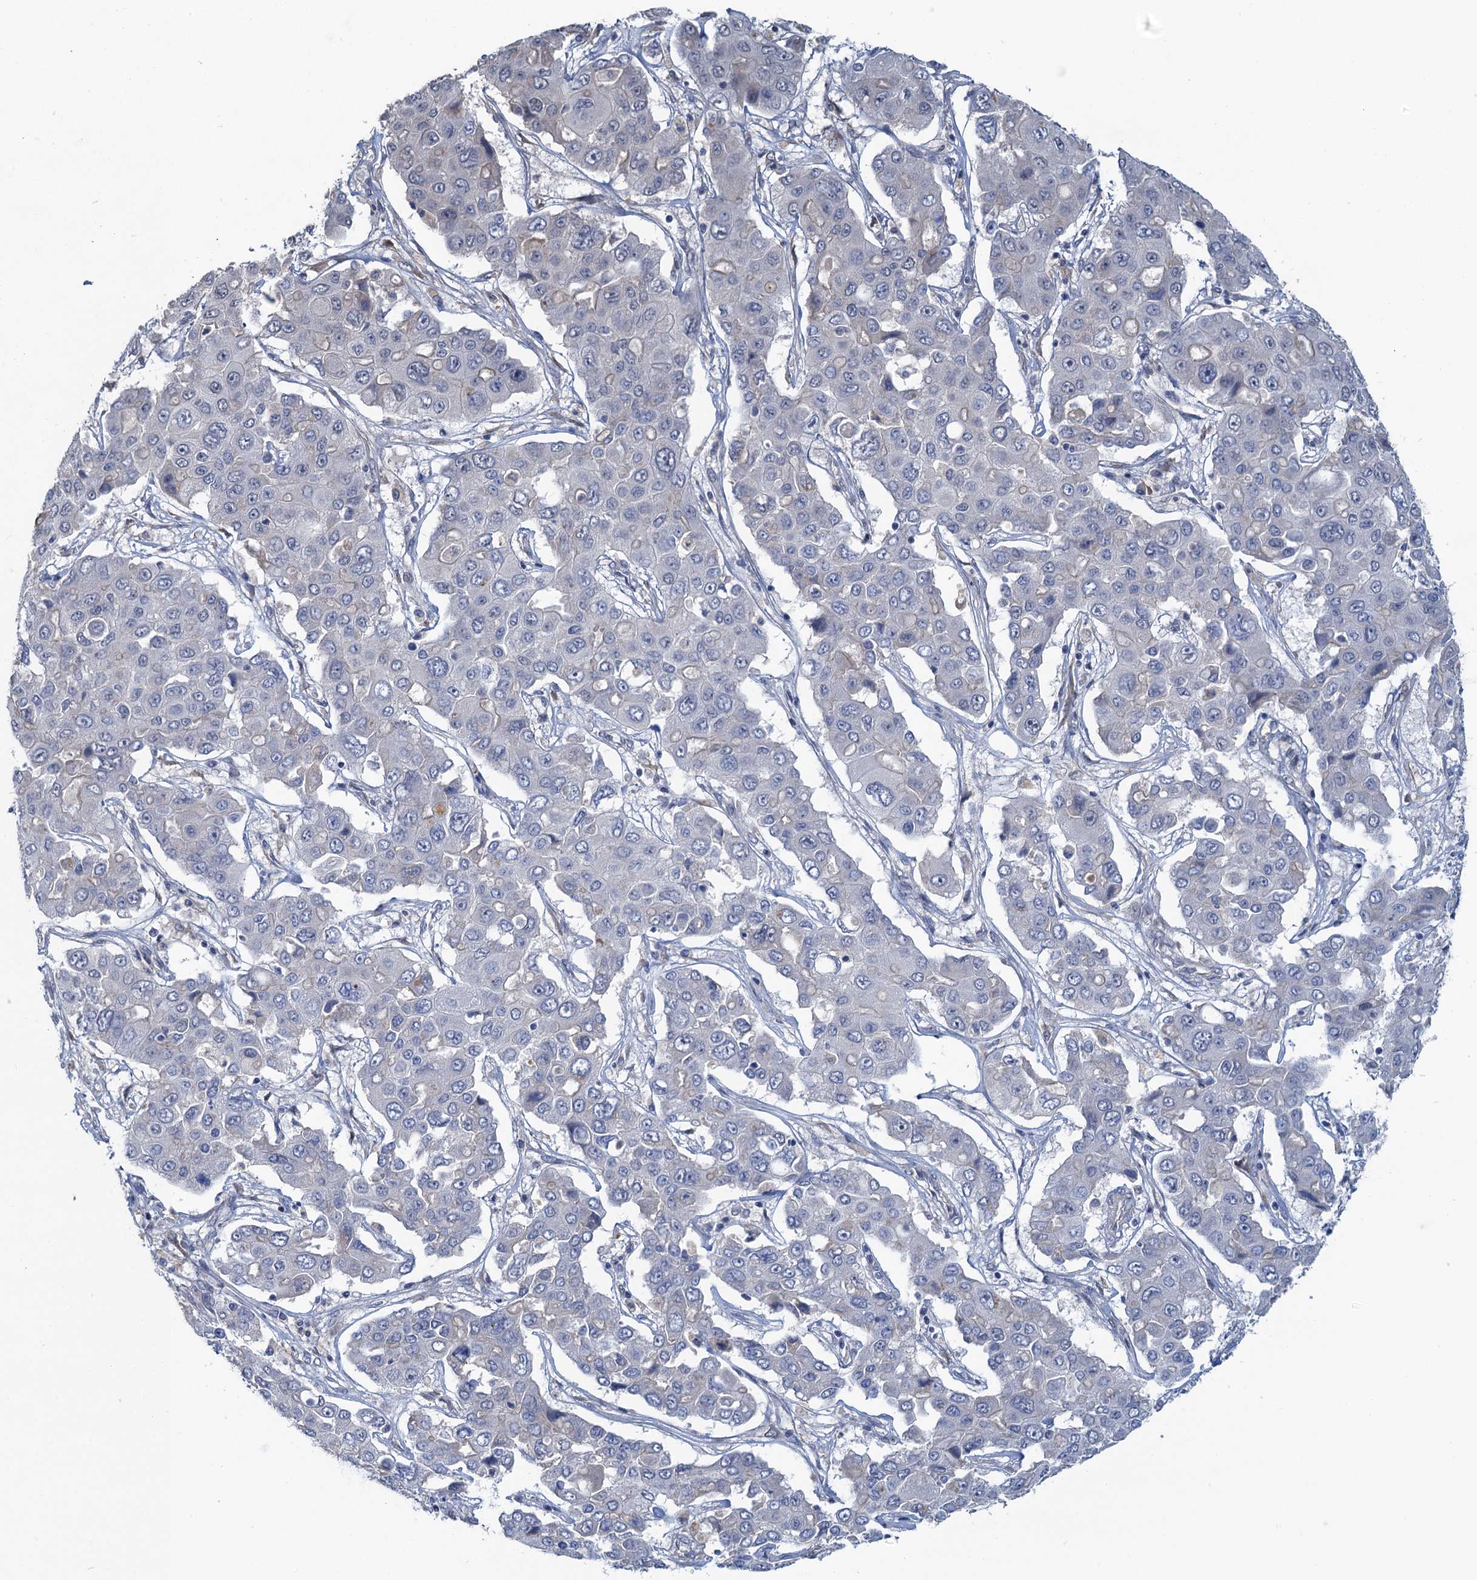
{"staining": {"intensity": "negative", "quantity": "none", "location": "none"}, "tissue": "liver cancer", "cell_type": "Tumor cells", "image_type": "cancer", "snomed": [{"axis": "morphology", "description": "Cholangiocarcinoma"}, {"axis": "topography", "description": "Liver"}], "caption": "DAB immunohistochemical staining of human liver cancer reveals no significant positivity in tumor cells.", "gene": "MYO16", "patient": {"sex": "male", "age": 67}}